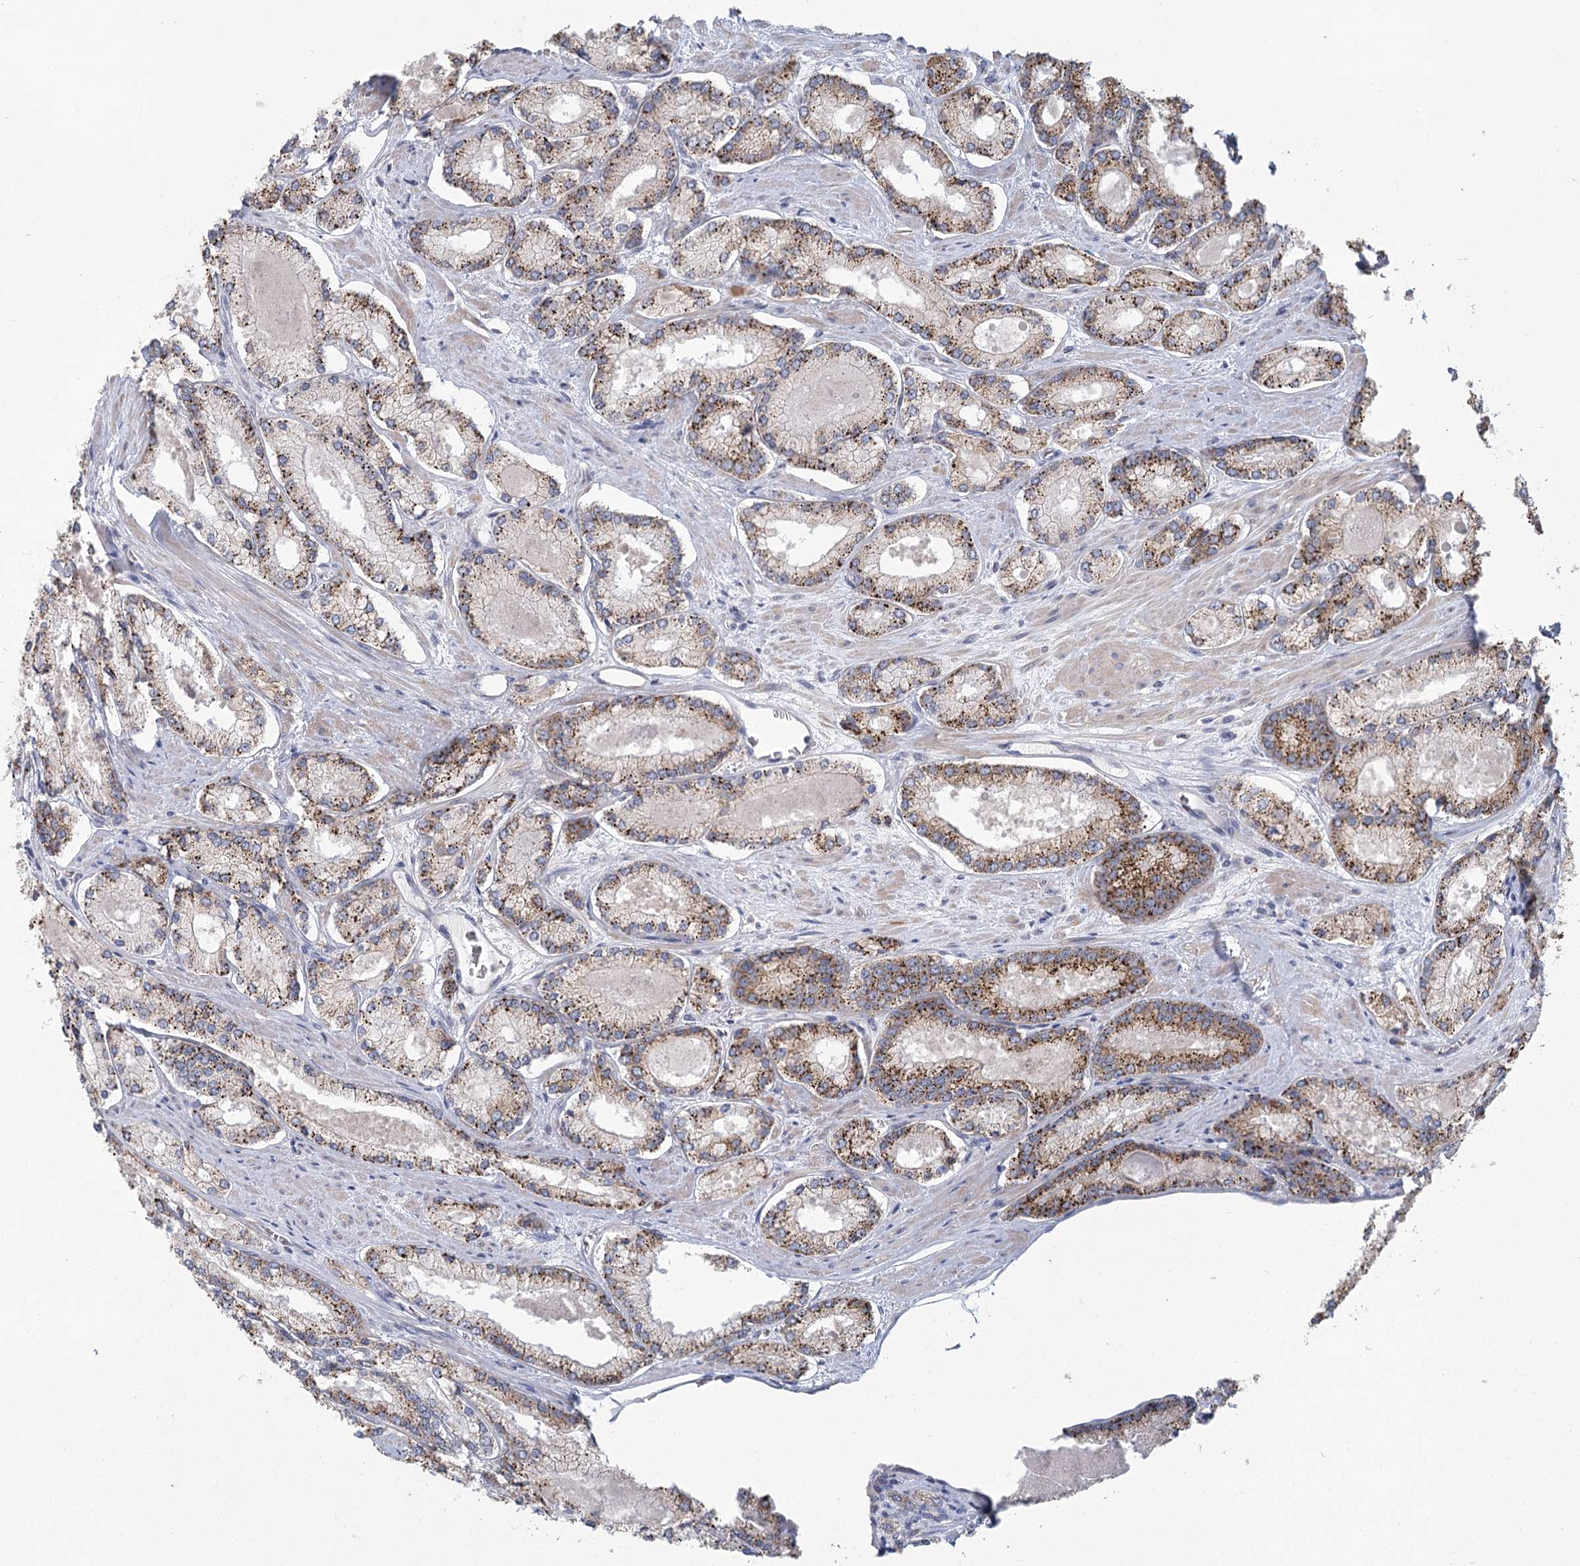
{"staining": {"intensity": "moderate", "quantity": ">75%", "location": "cytoplasmic/membranous"}, "tissue": "prostate cancer", "cell_type": "Tumor cells", "image_type": "cancer", "snomed": [{"axis": "morphology", "description": "Adenocarcinoma, Low grade"}, {"axis": "topography", "description": "Prostate"}], "caption": "Protein expression by immunohistochemistry shows moderate cytoplasmic/membranous staining in about >75% of tumor cells in prostate cancer (low-grade adenocarcinoma).", "gene": "CNTLN", "patient": {"sex": "male", "age": 74}}